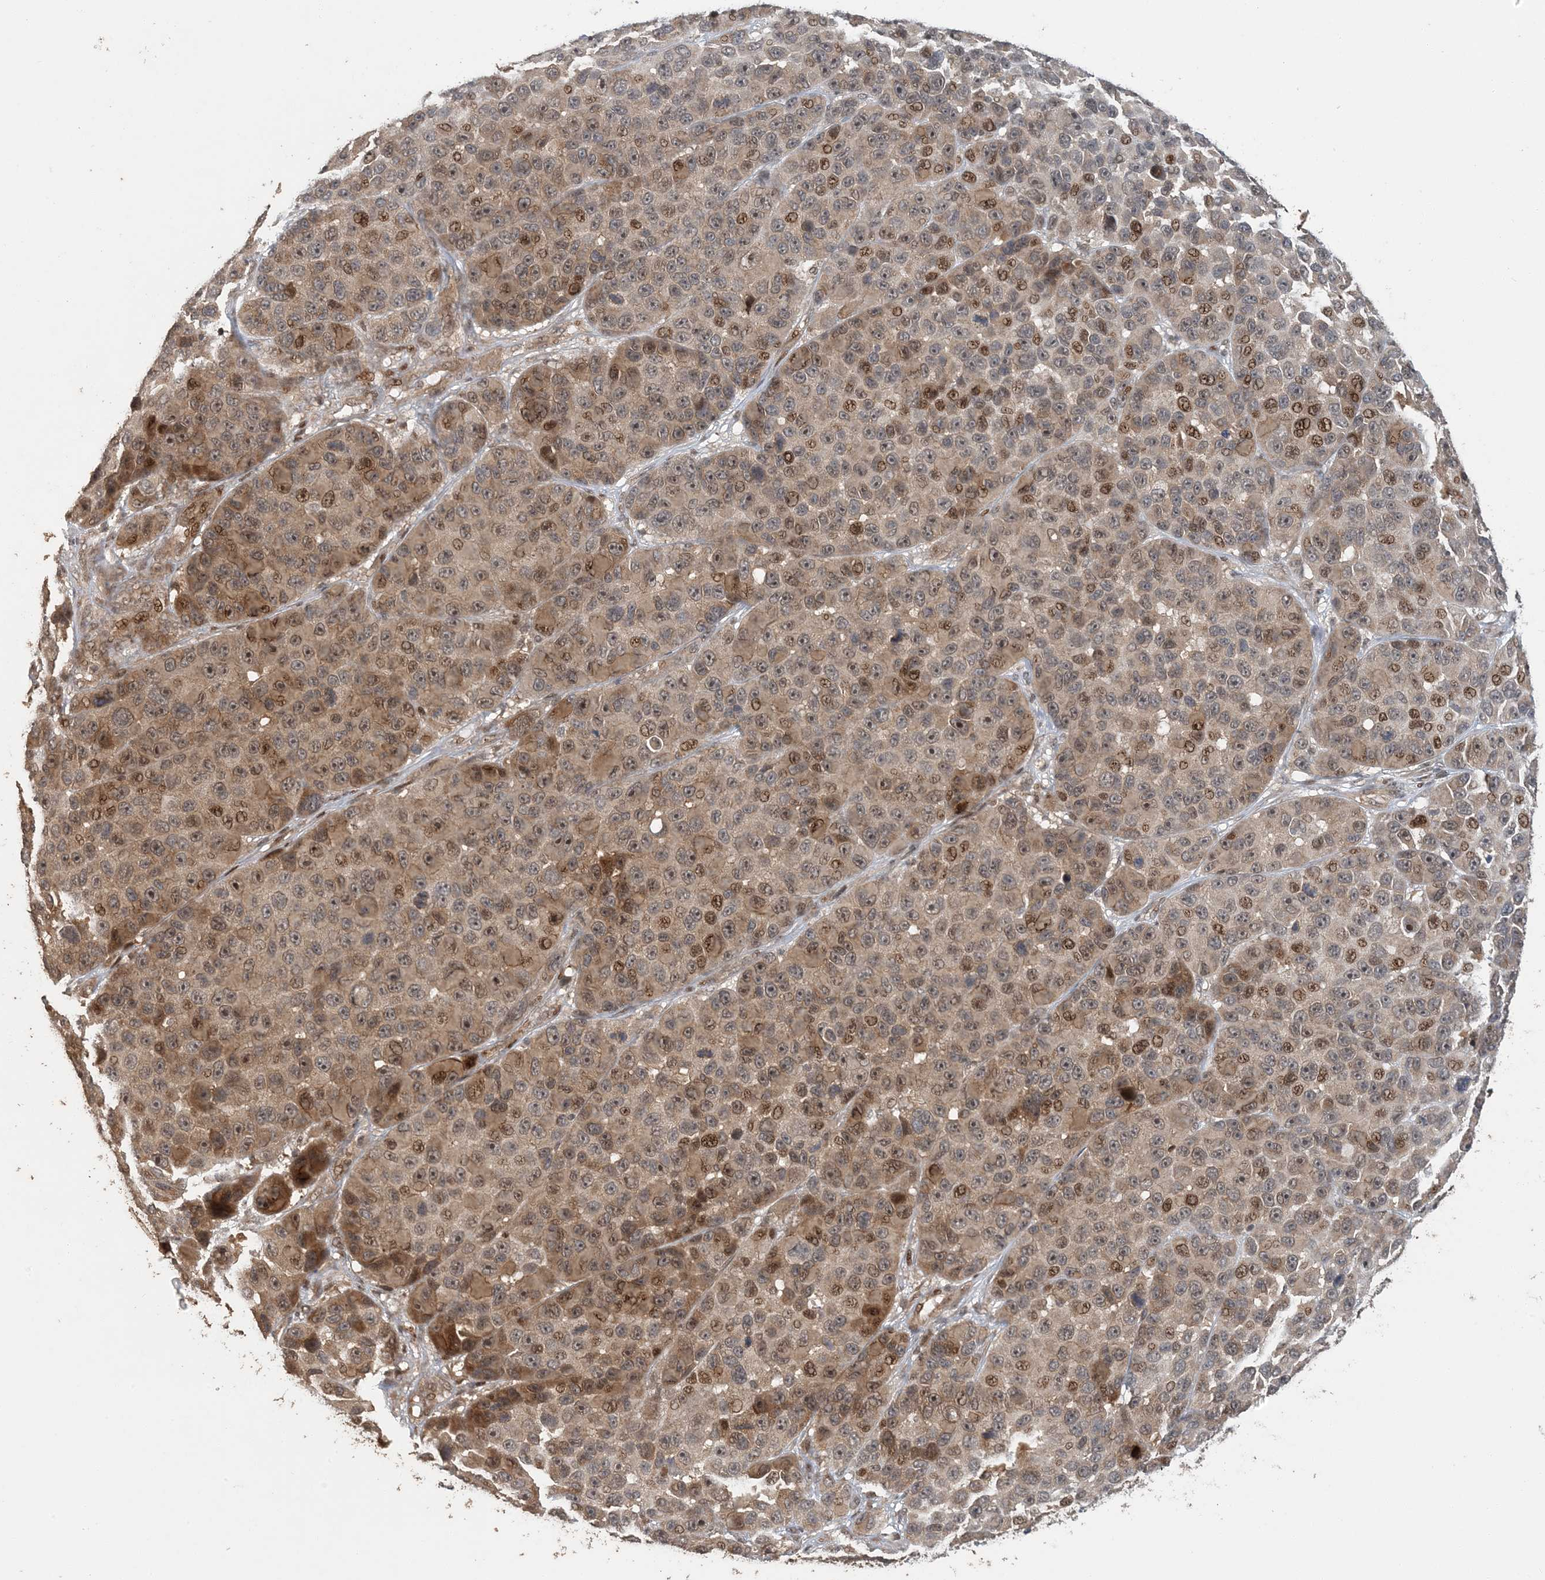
{"staining": {"intensity": "moderate", "quantity": "25%-75%", "location": "cytoplasmic/membranous,nuclear"}, "tissue": "melanoma", "cell_type": "Tumor cells", "image_type": "cancer", "snomed": [{"axis": "morphology", "description": "Malignant melanoma, NOS"}, {"axis": "topography", "description": "Skin"}], "caption": "Immunohistochemistry (IHC) micrograph of malignant melanoma stained for a protein (brown), which exhibits medium levels of moderate cytoplasmic/membranous and nuclear expression in approximately 25%-75% of tumor cells.", "gene": "ATP13A2", "patient": {"sex": "male", "age": 53}}